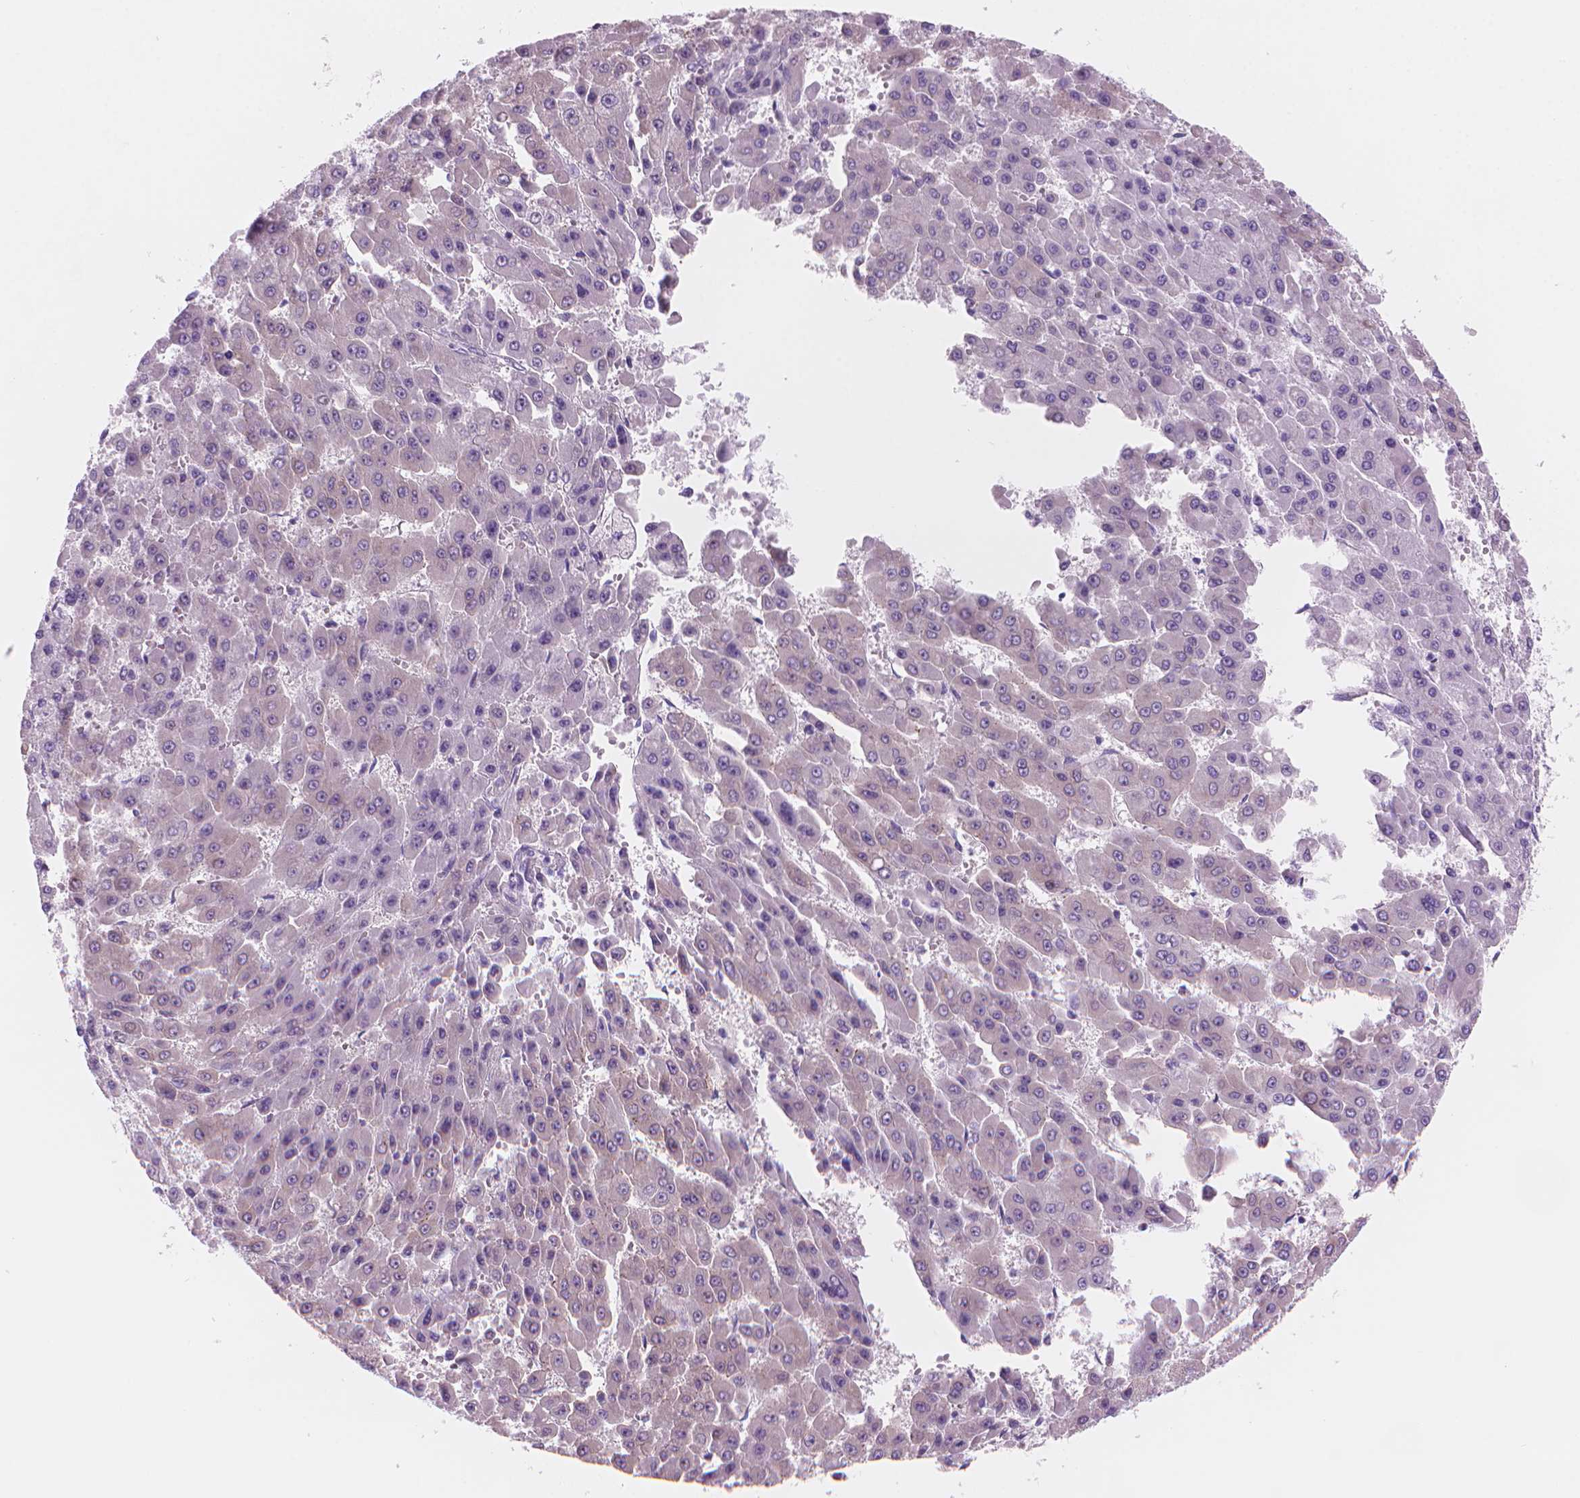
{"staining": {"intensity": "negative", "quantity": "none", "location": "none"}, "tissue": "liver cancer", "cell_type": "Tumor cells", "image_type": "cancer", "snomed": [{"axis": "morphology", "description": "Carcinoma, Hepatocellular, NOS"}, {"axis": "topography", "description": "Liver"}], "caption": "DAB immunohistochemical staining of human liver cancer shows no significant staining in tumor cells. (DAB (3,3'-diaminobenzidine) immunohistochemistry with hematoxylin counter stain).", "gene": "ENSG00000187186", "patient": {"sex": "male", "age": 78}}